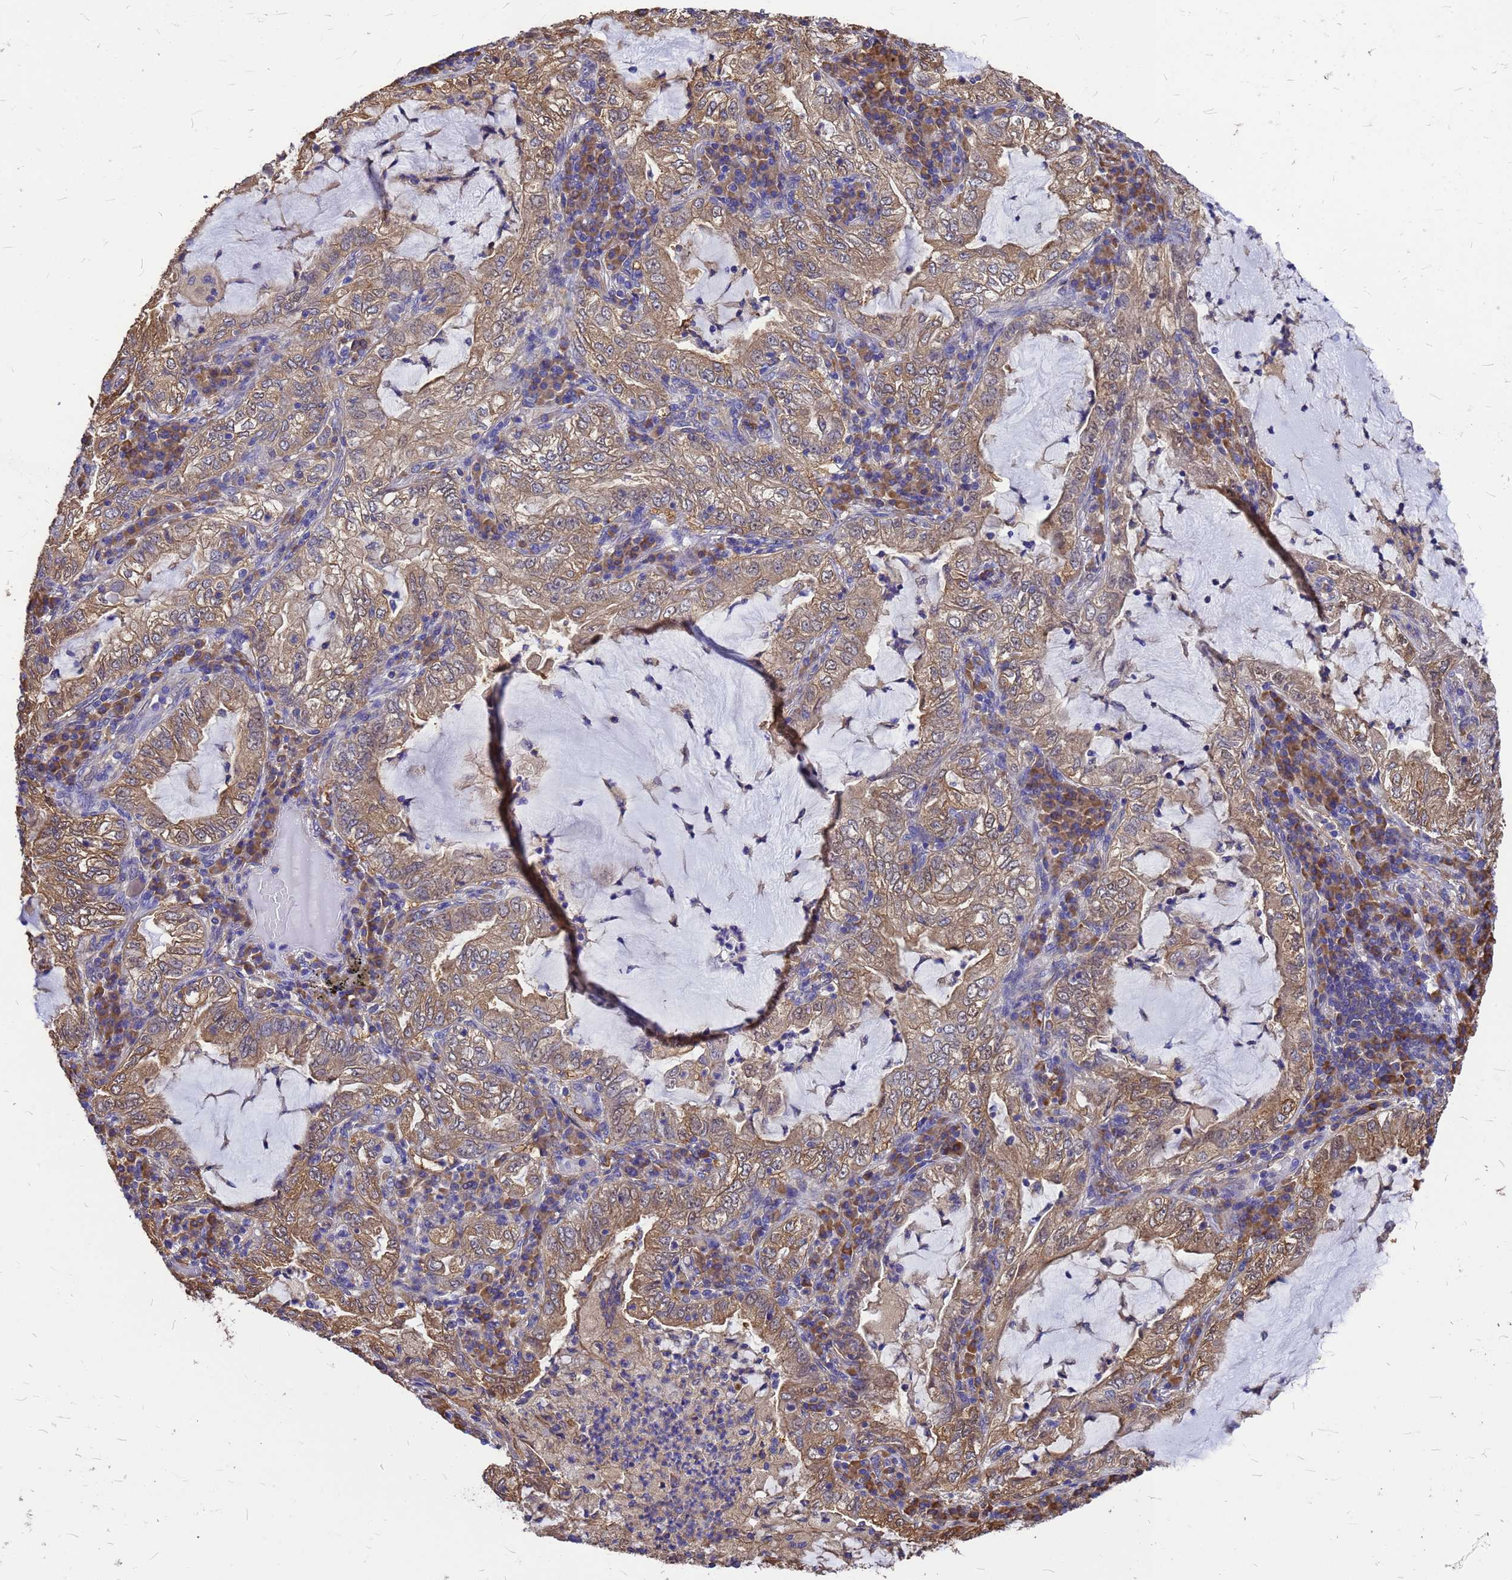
{"staining": {"intensity": "moderate", "quantity": ">75%", "location": "cytoplasmic/membranous"}, "tissue": "lung cancer", "cell_type": "Tumor cells", "image_type": "cancer", "snomed": [{"axis": "morphology", "description": "Adenocarcinoma, NOS"}, {"axis": "topography", "description": "Lung"}], "caption": "Protein expression analysis of human lung adenocarcinoma reveals moderate cytoplasmic/membranous staining in about >75% of tumor cells.", "gene": "GID4", "patient": {"sex": "female", "age": 73}}